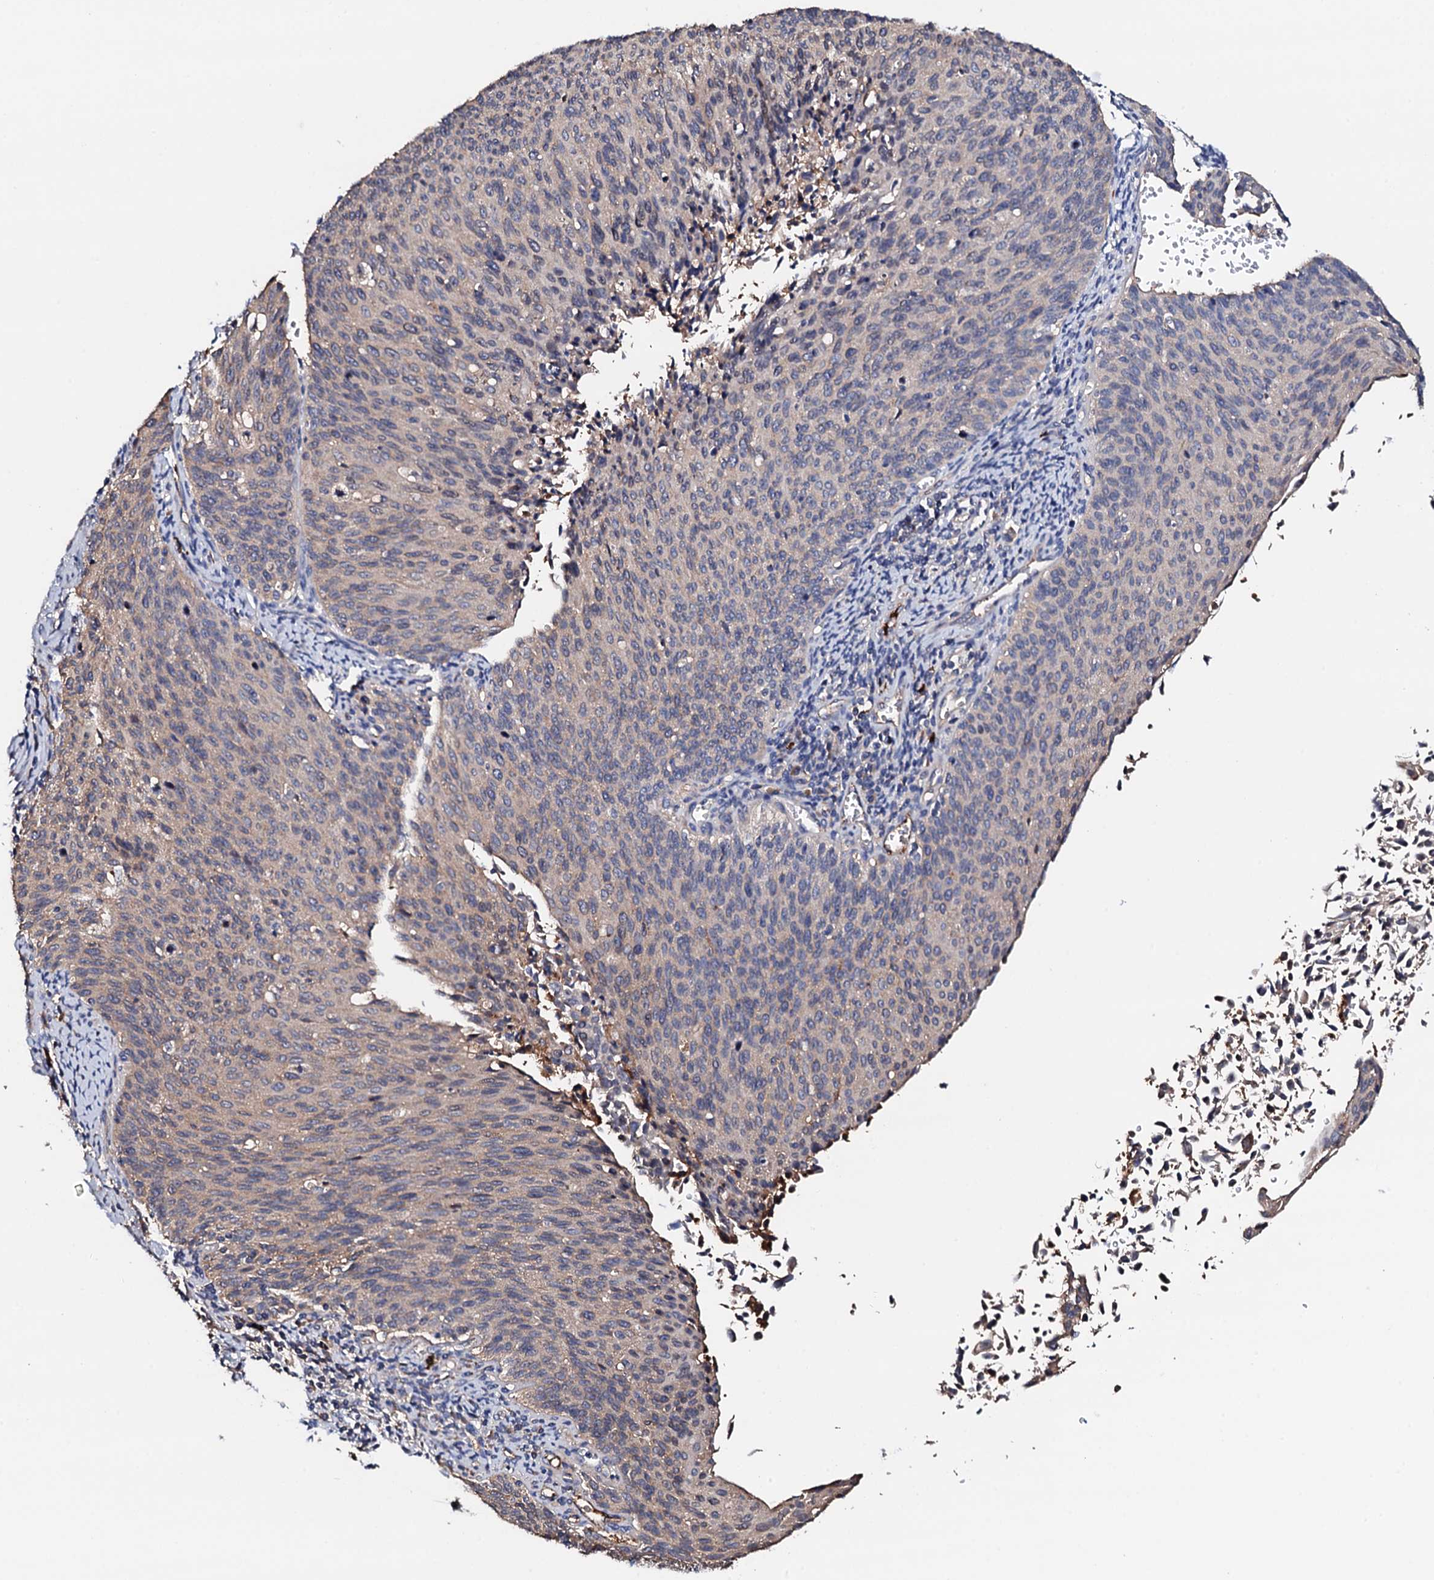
{"staining": {"intensity": "weak", "quantity": ">75%", "location": "cytoplasmic/membranous"}, "tissue": "cervical cancer", "cell_type": "Tumor cells", "image_type": "cancer", "snomed": [{"axis": "morphology", "description": "Squamous cell carcinoma, NOS"}, {"axis": "topography", "description": "Cervix"}], "caption": "Tumor cells reveal low levels of weak cytoplasmic/membranous staining in about >75% of cells in squamous cell carcinoma (cervical).", "gene": "TCAF2", "patient": {"sex": "female", "age": 55}}